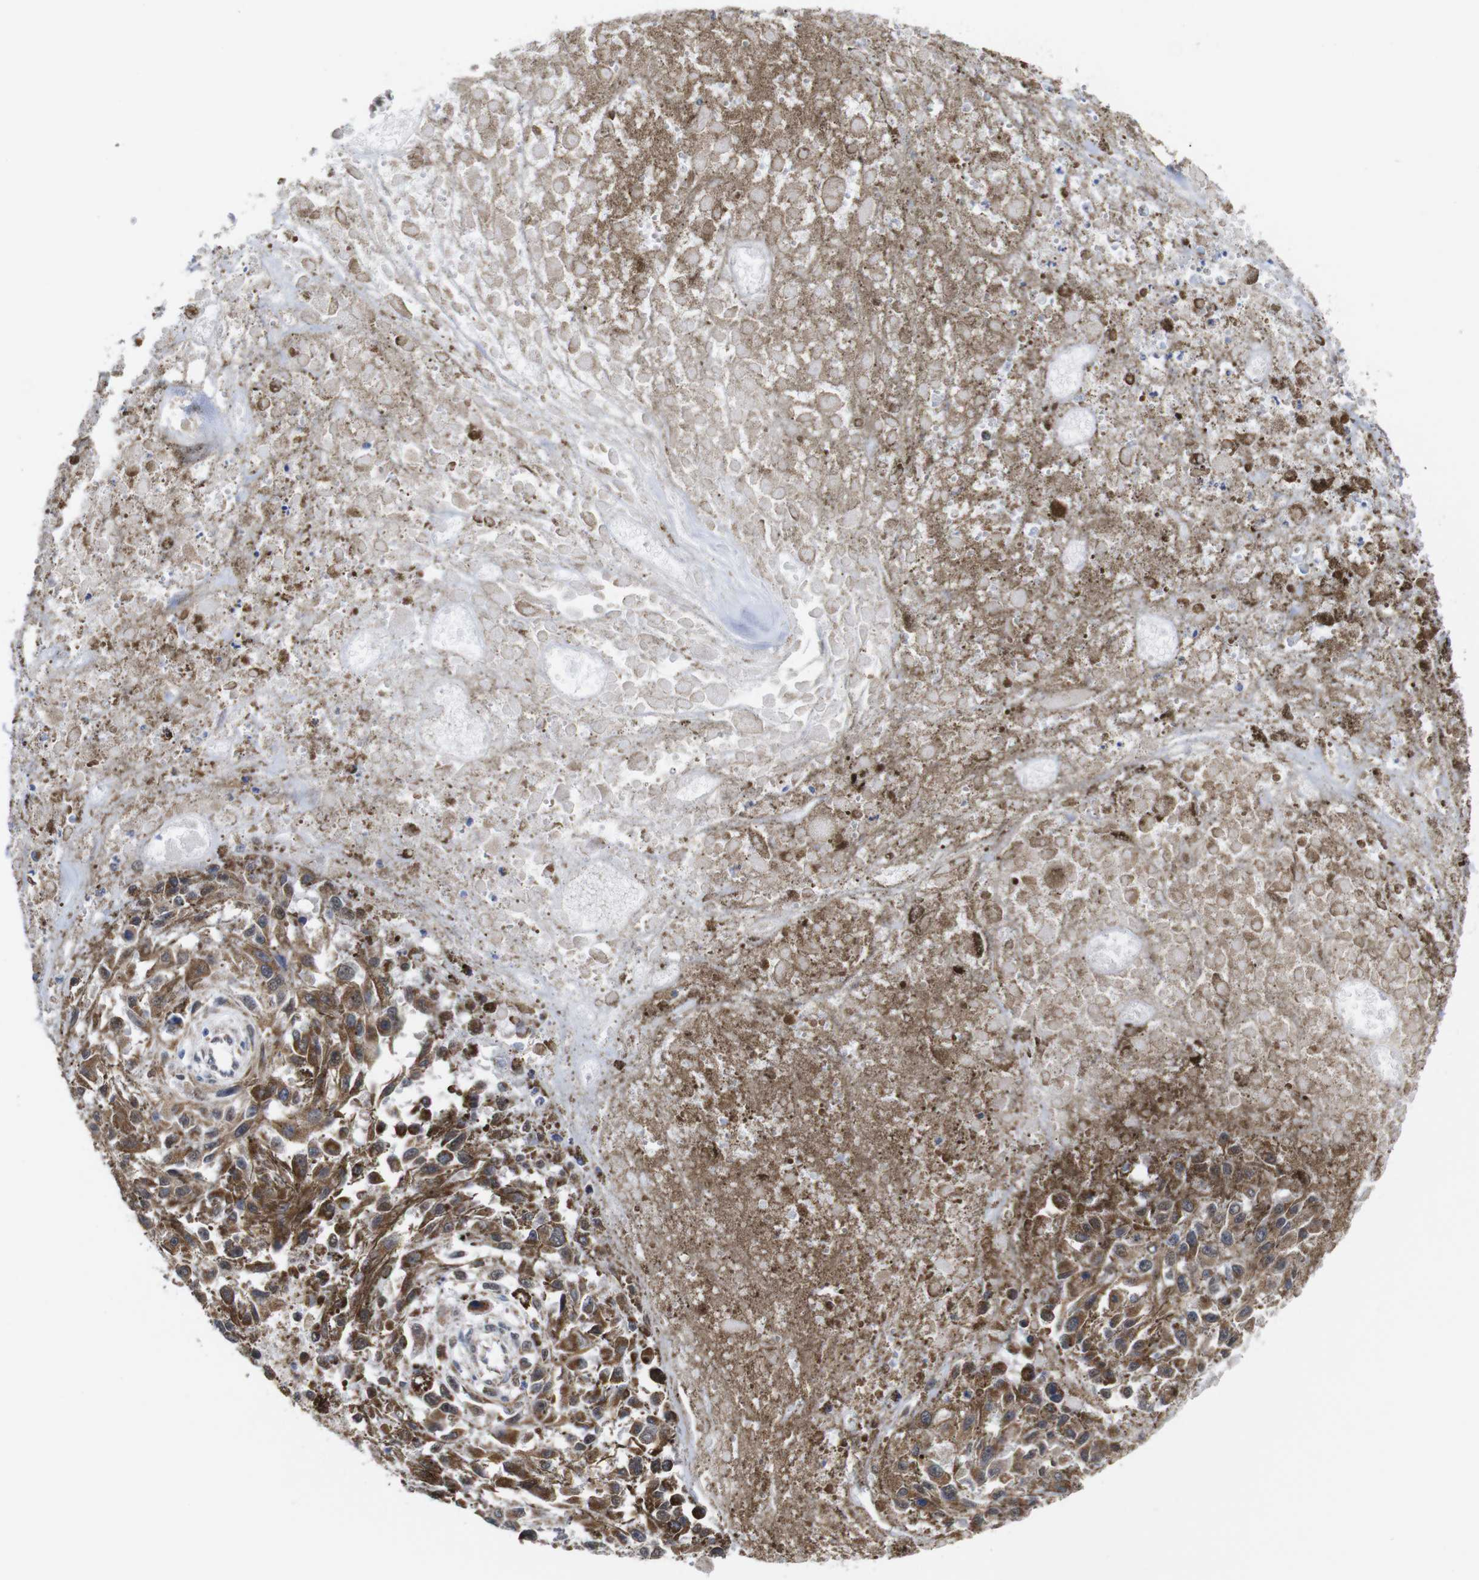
{"staining": {"intensity": "strong", "quantity": ">75%", "location": "cytoplasmic/membranous"}, "tissue": "melanoma", "cell_type": "Tumor cells", "image_type": "cancer", "snomed": [{"axis": "morphology", "description": "Malignant melanoma, Metastatic site"}, {"axis": "topography", "description": "Lymph node"}], "caption": "Human malignant melanoma (metastatic site) stained with a protein marker exhibits strong staining in tumor cells.", "gene": "C17orf80", "patient": {"sex": "male", "age": 59}}